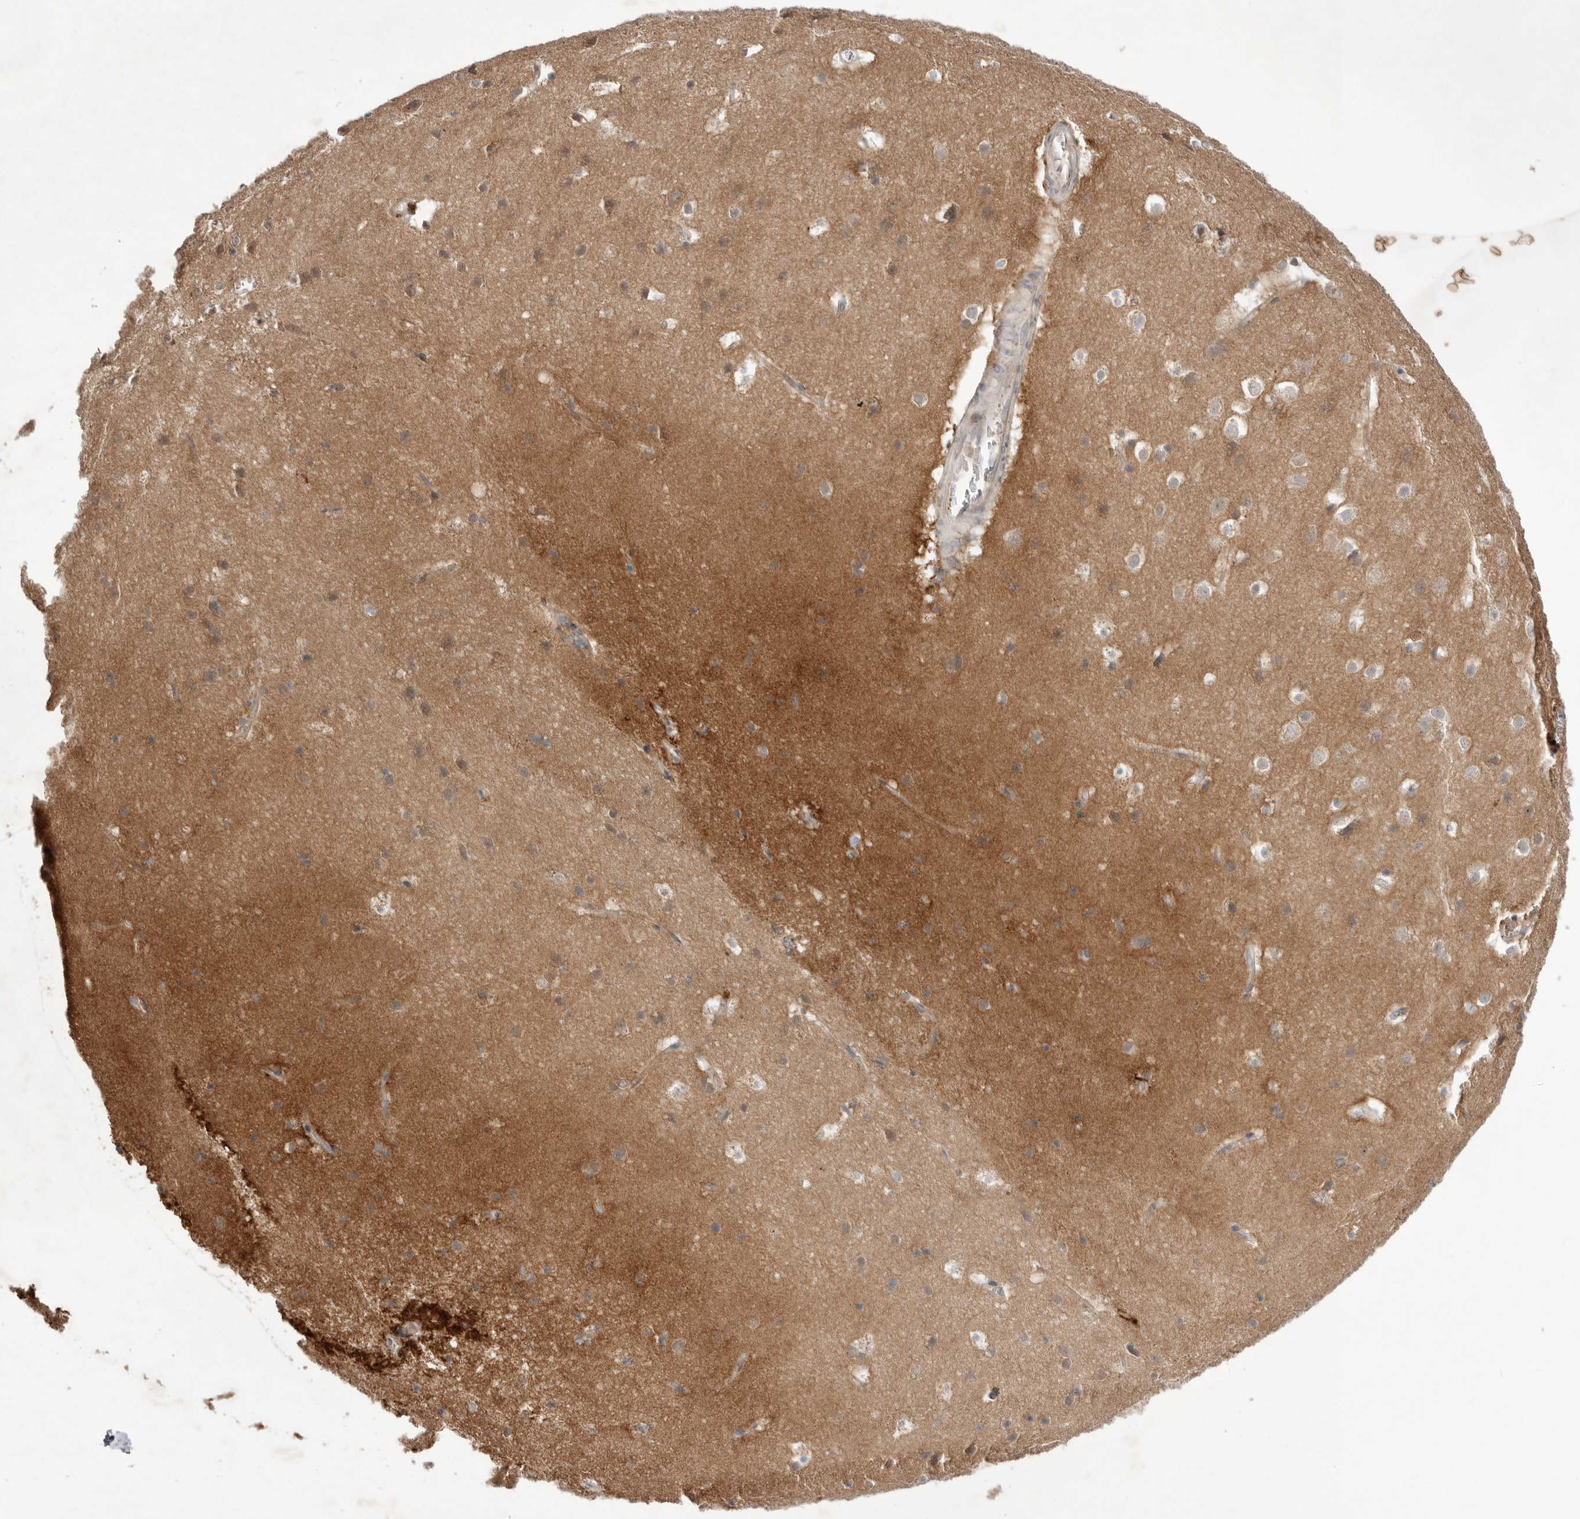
{"staining": {"intensity": "negative", "quantity": "none", "location": "none"}, "tissue": "cerebral cortex", "cell_type": "Endothelial cells", "image_type": "normal", "snomed": [{"axis": "morphology", "description": "Normal tissue, NOS"}, {"axis": "topography", "description": "Cerebral cortex"}], "caption": "The micrograph demonstrates no staining of endothelial cells in normal cerebral cortex. (Immunohistochemistry, brightfield microscopy, high magnification).", "gene": "NRCAM", "patient": {"sex": "male", "age": 54}}